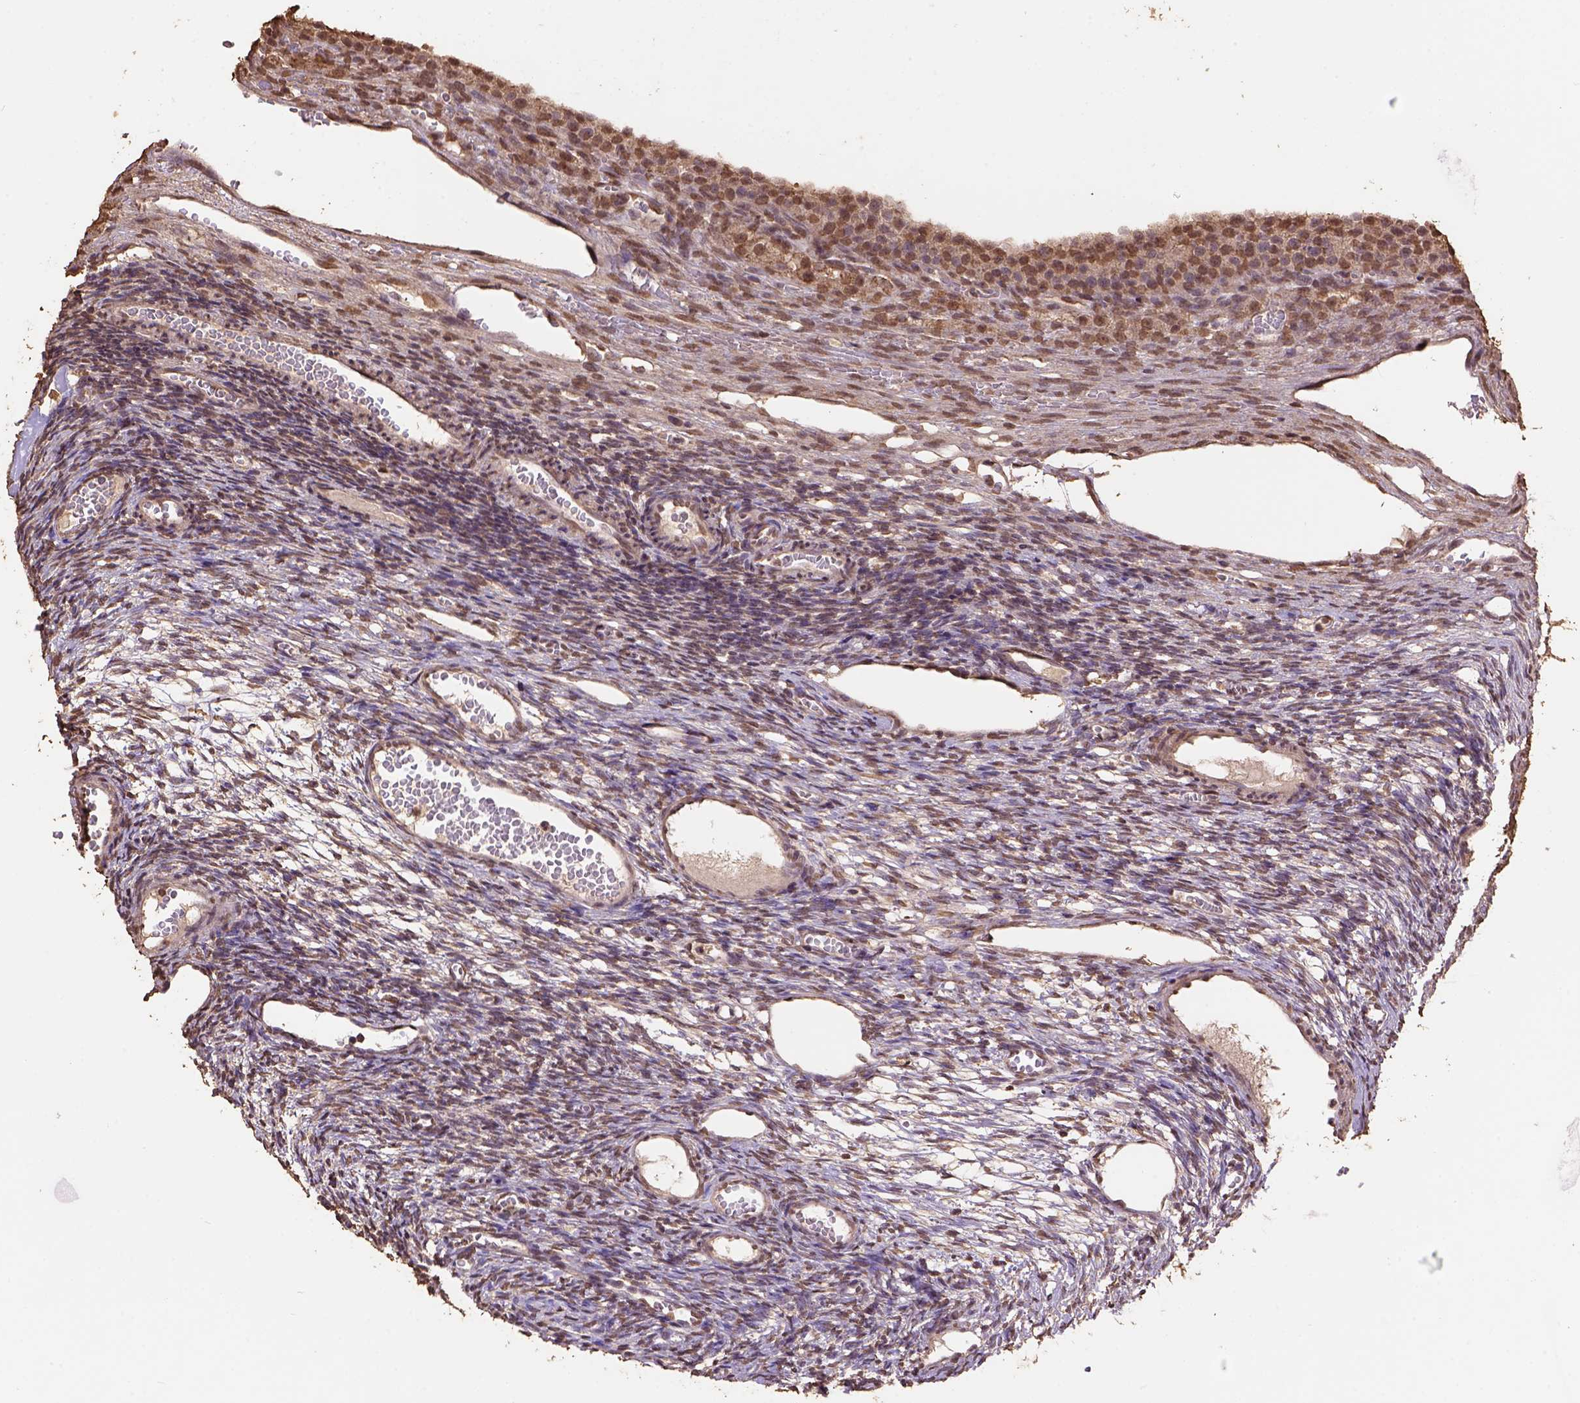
{"staining": {"intensity": "moderate", "quantity": ">75%", "location": "cytoplasmic/membranous"}, "tissue": "ovary", "cell_type": "Follicle cells", "image_type": "normal", "snomed": [{"axis": "morphology", "description": "Normal tissue, NOS"}, {"axis": "topography", "description": "Ovary"}], "caption": "Immunohistochemistry (IHC) image of unremarkable human ovary stained for a protein (brown), which shows medium levels of moderate cytoplasmic/membranous expression in approximately >75% of follicle cells.", "gene": "CSTF2T", "patient": {"sex": "female", "age": 34}}